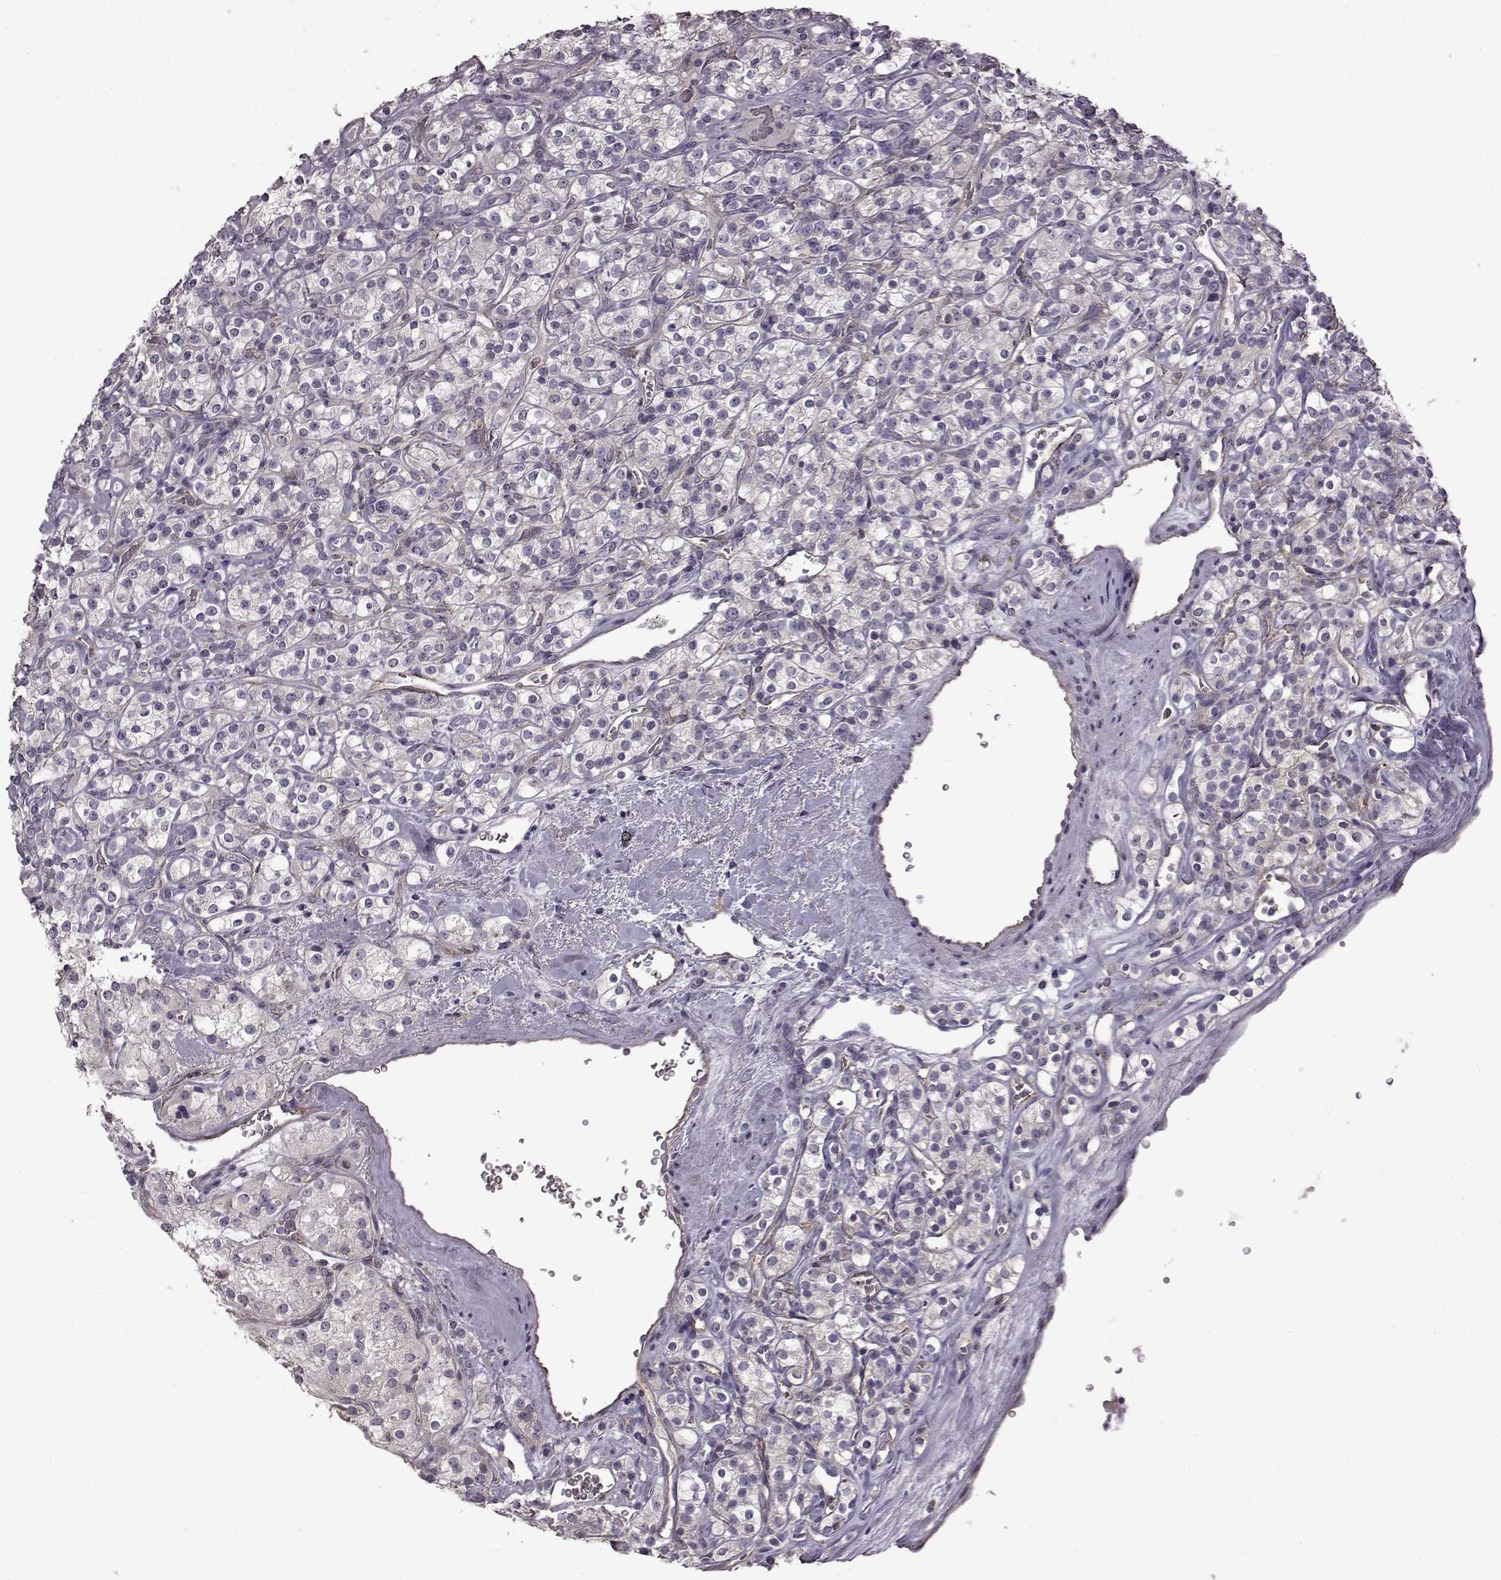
{"staining": {"intensity": "negative", "quantity": "none", "location": "none"}, "tissue": "renal cancer", "cell_type": "Tumor cells", "image_type": "cancer", "snomed": [{"axis": "morphology", "description": "Adenocarcinoma, NOS"}, {"axis": "topography", "description": "Kidney"}], "caption": "Immunohistochemical staining of human renal adenocarcinoma displays no significant expression in tumor cells.", "gene": "B3GNT6", "patient": {"sex": "male", "age": 77}}